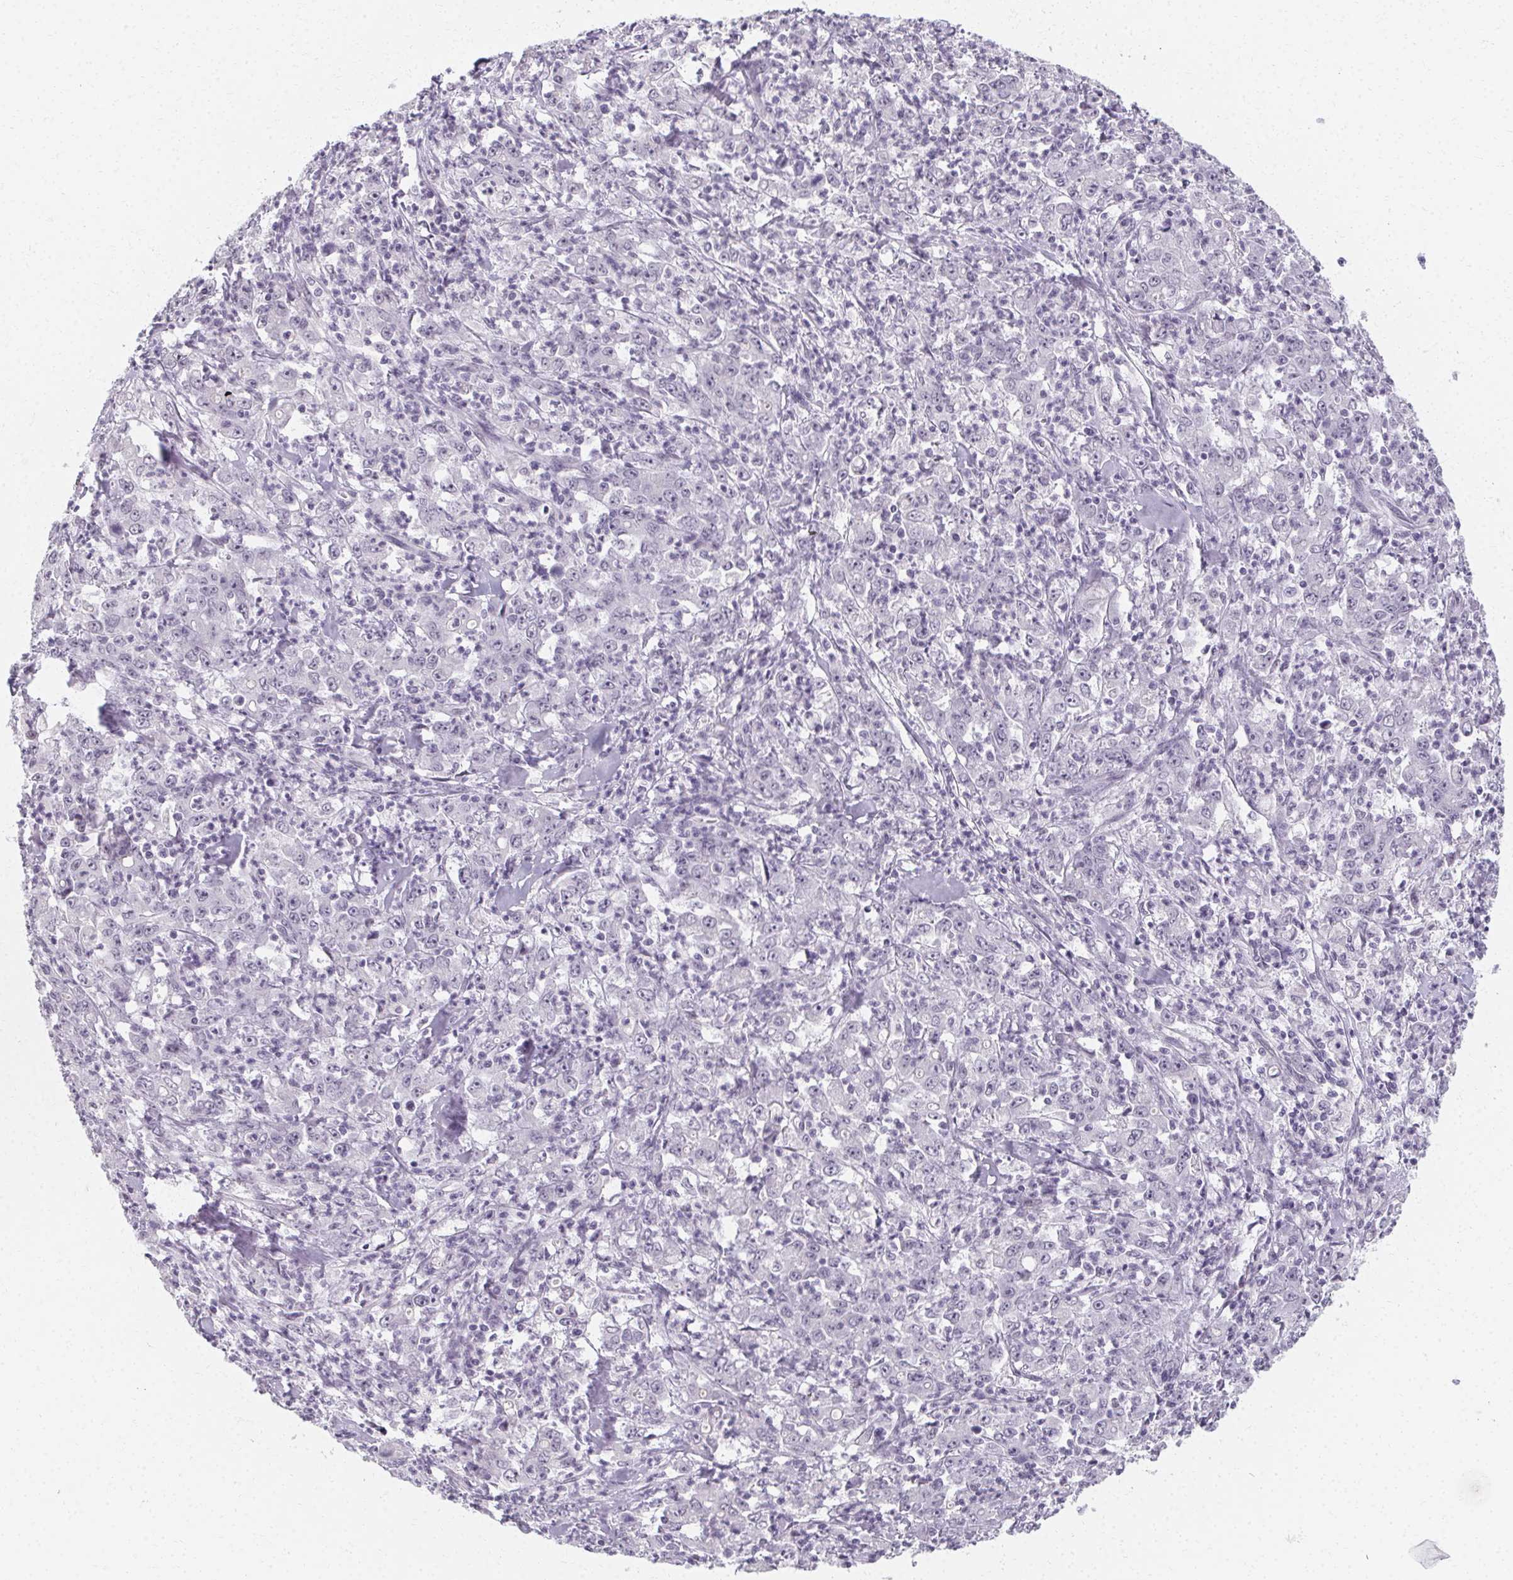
{"staining": {"intensity": "negative", "quantity": "none", "location": "none"}, "tissue": "stomach cancer", "cell_type": "Tumor cells", "image_type": "cancer", "snomed": [{"axis": "morphology", "description": "Adenocarcinoma, NOS"}, {"axis": "topography", "description": "Stomach, lower"}], "caption": "This is a micrograph of immunohistochemistry (IHC) staining of stomach cancer (adenocarcinoma), which shows no expression in tumor cells.", "gene": "SYNPR", "patient": {"sex": "female", "age": 71}}